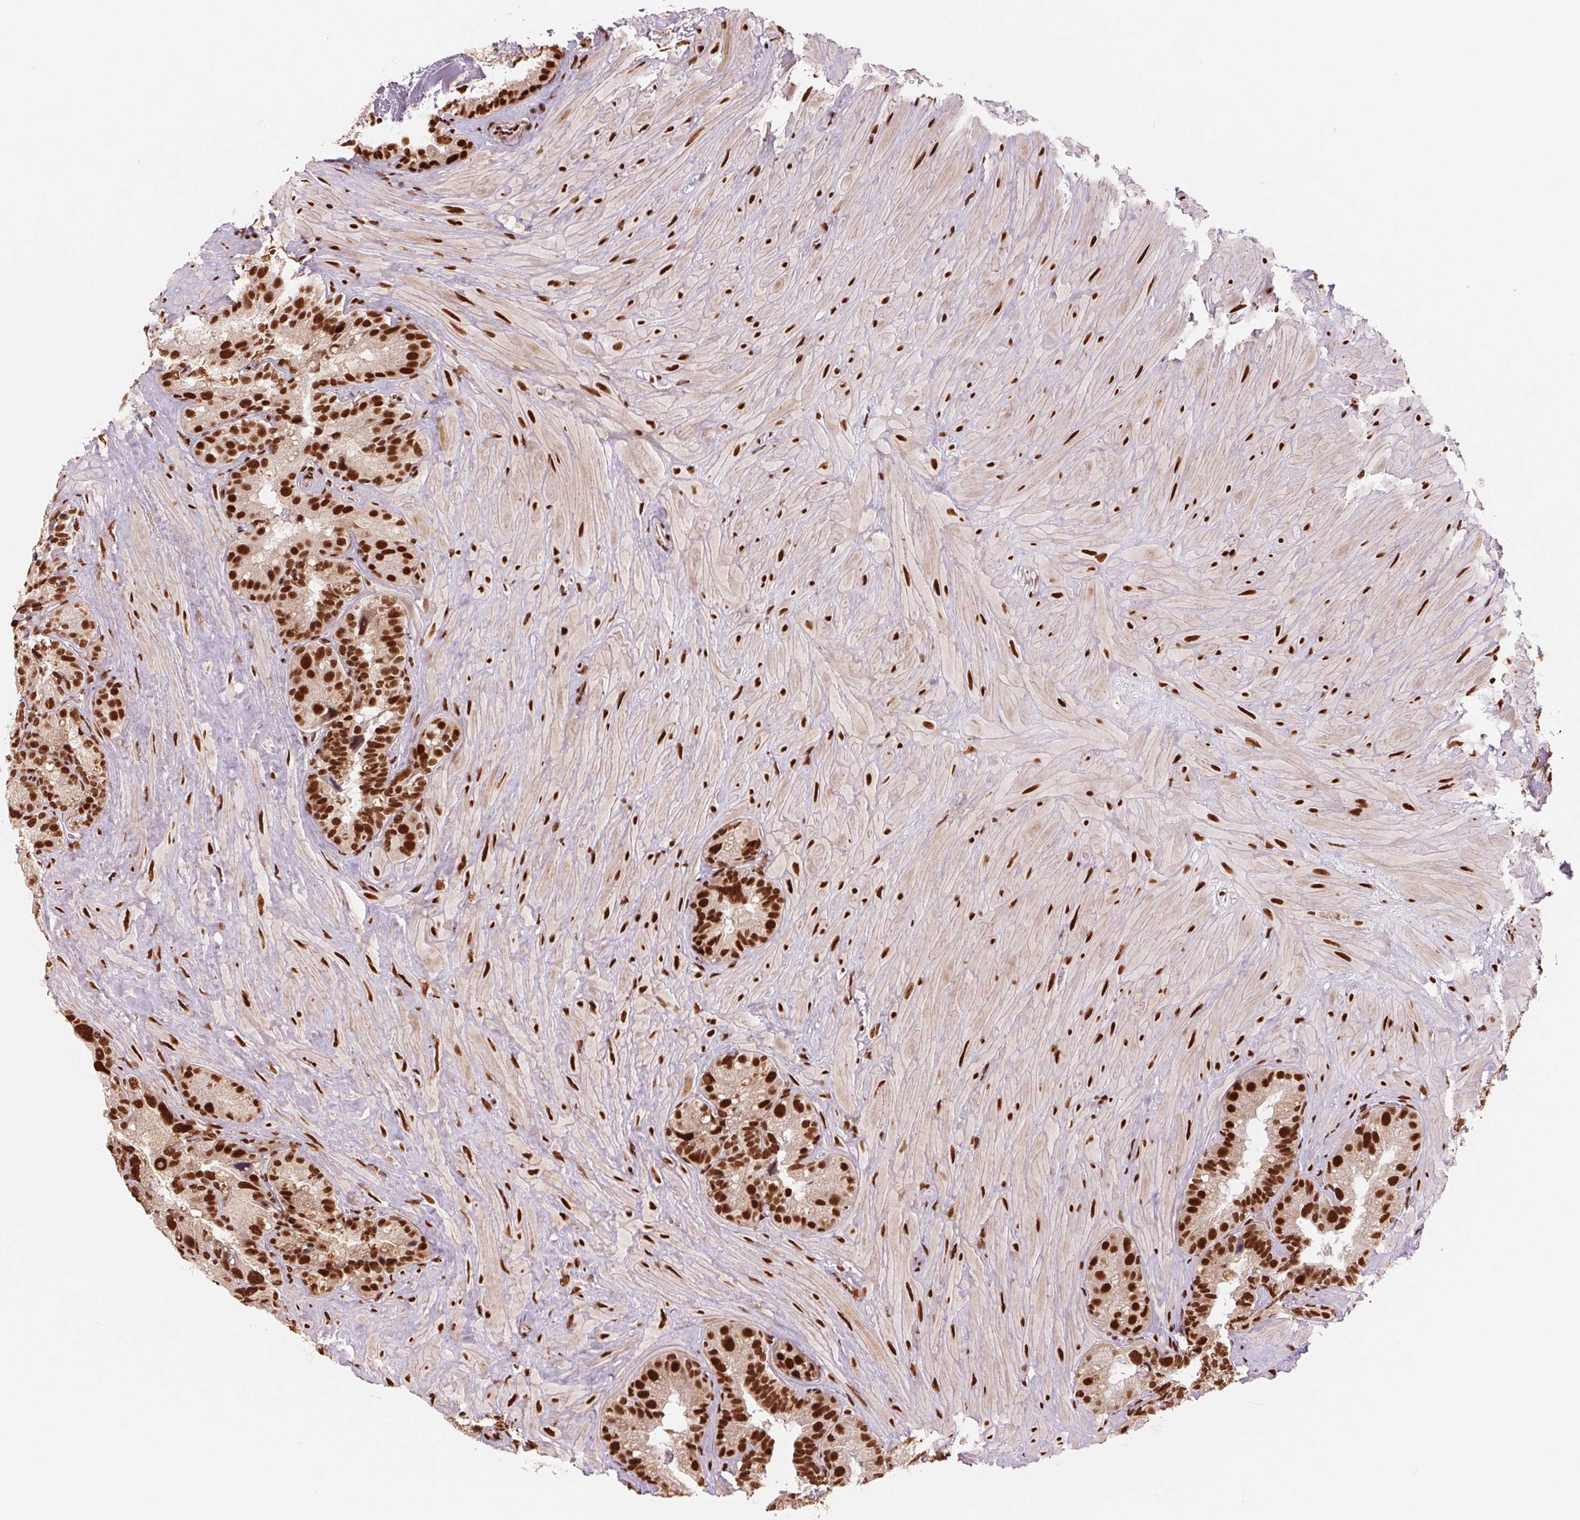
{"staining": {"intensity": "strong", "quantity": ">75%", "location": "nuclear"}, "tissue": "seminal vesicle", "cell_type": "Glandular cells", "image_type": "normal", "snomed": [{"axis": "morphology", "description": "Normal tissue, NOS"}, {"axis": "topography", "description": "Seminal veicle"}], "caption": "Protein expression analysis of benign seminal vesicle shows strong nuclear expression in about >75% of glandular cells. (brown staining indicates protein expression, while blue staining denotes nuclei).", "gene": "TTLL9", "patient": {"sex": "male", "age": 60}}